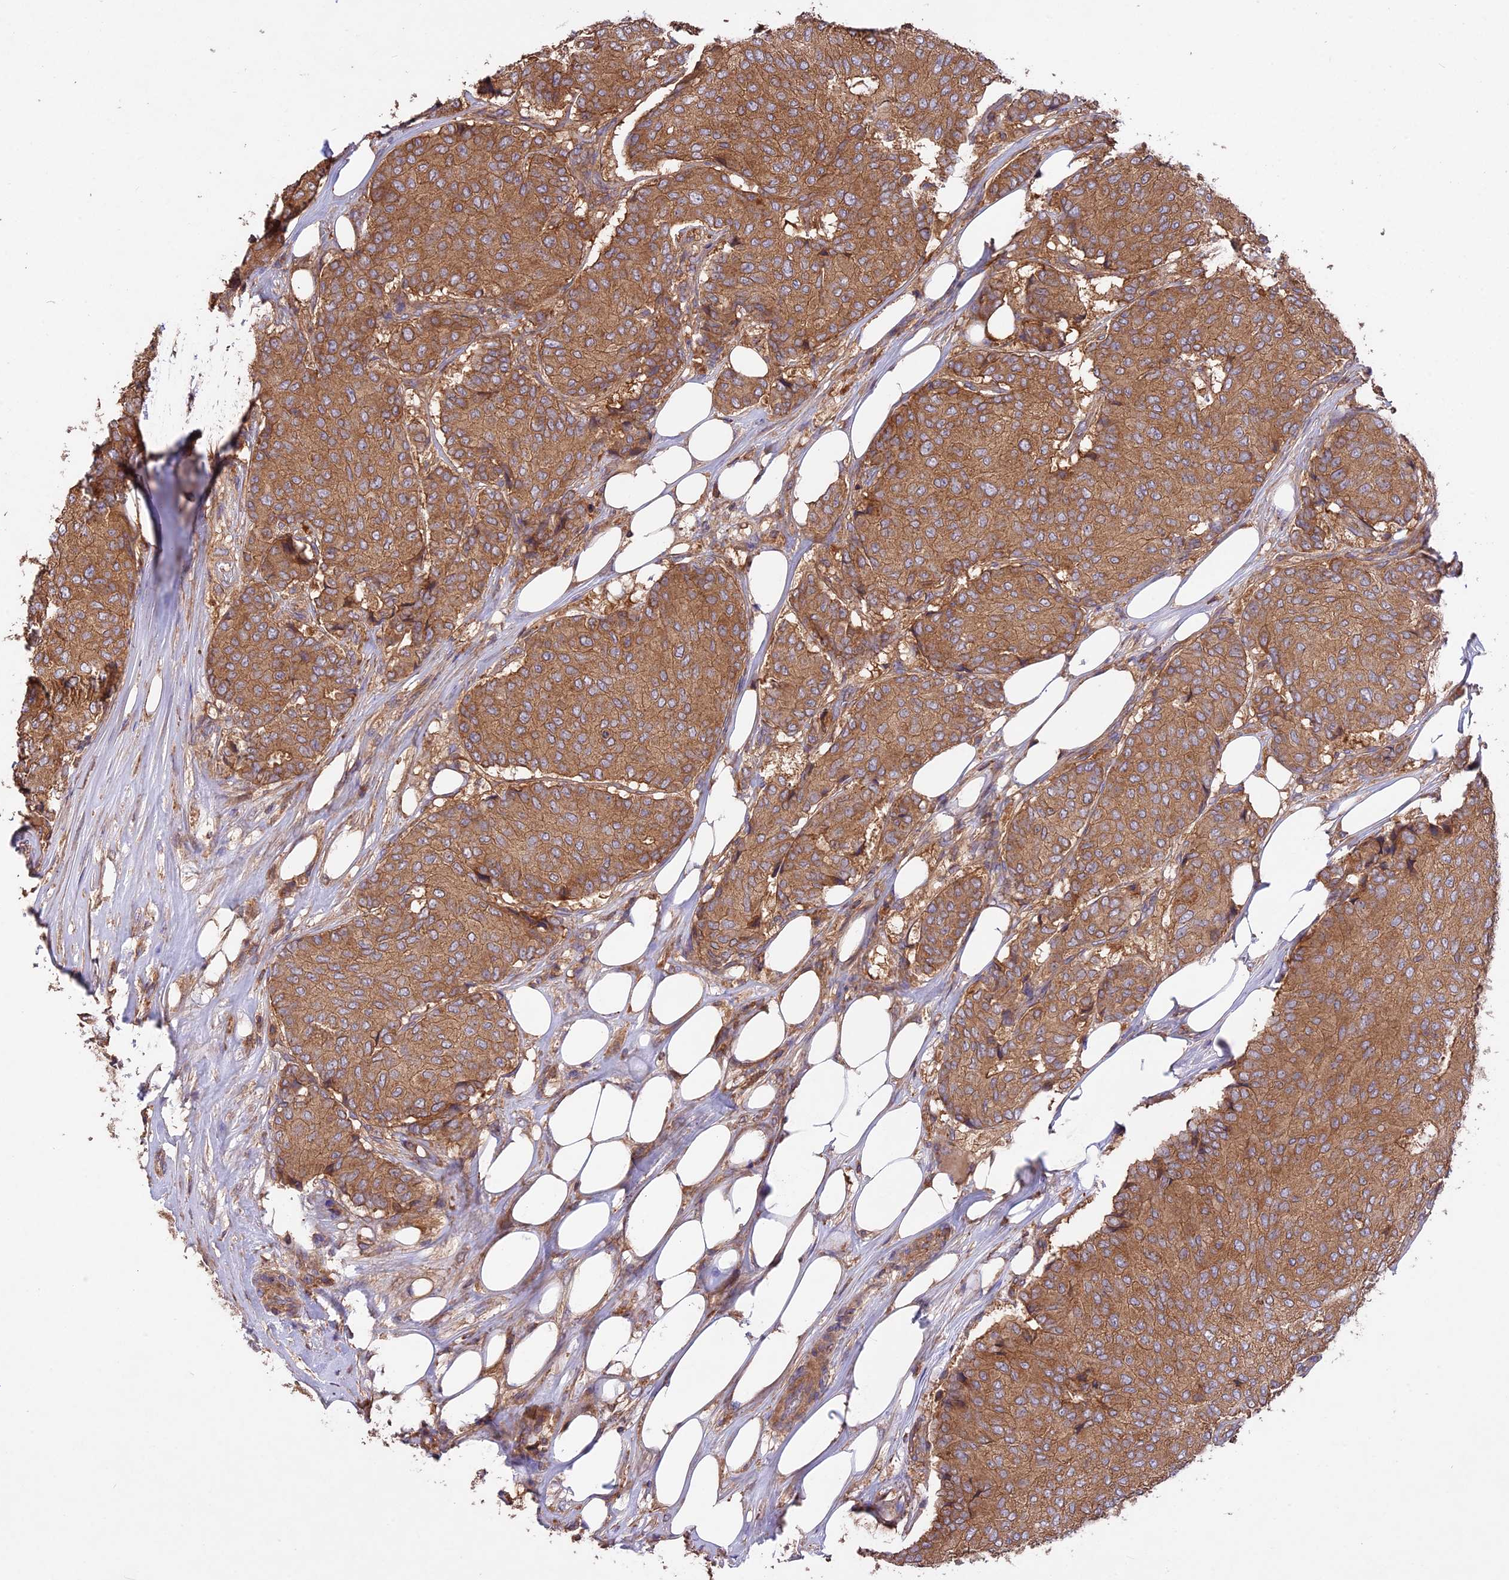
{"staining": {"intensity": "moderate", "quantity": ">75%", "location": "cytoplasmic/membranous"}, "tissue": "breast cancer", "cell_type": "Tumor cells", "image_type": "cancer", "snomed": [{"axis": "morphology", "description": "Duct carcinoma"}, {"axis": "topography", "description": "Breast"}], "caption": "This histopathology image displays immunohistochemistry staining of human breast cancer, with medium moderate cytoplasmic/membranous expression in approximately >75% of tumor cells.", "gene": "NUDT8", "patient": {"sex": "female", "age": 75}}